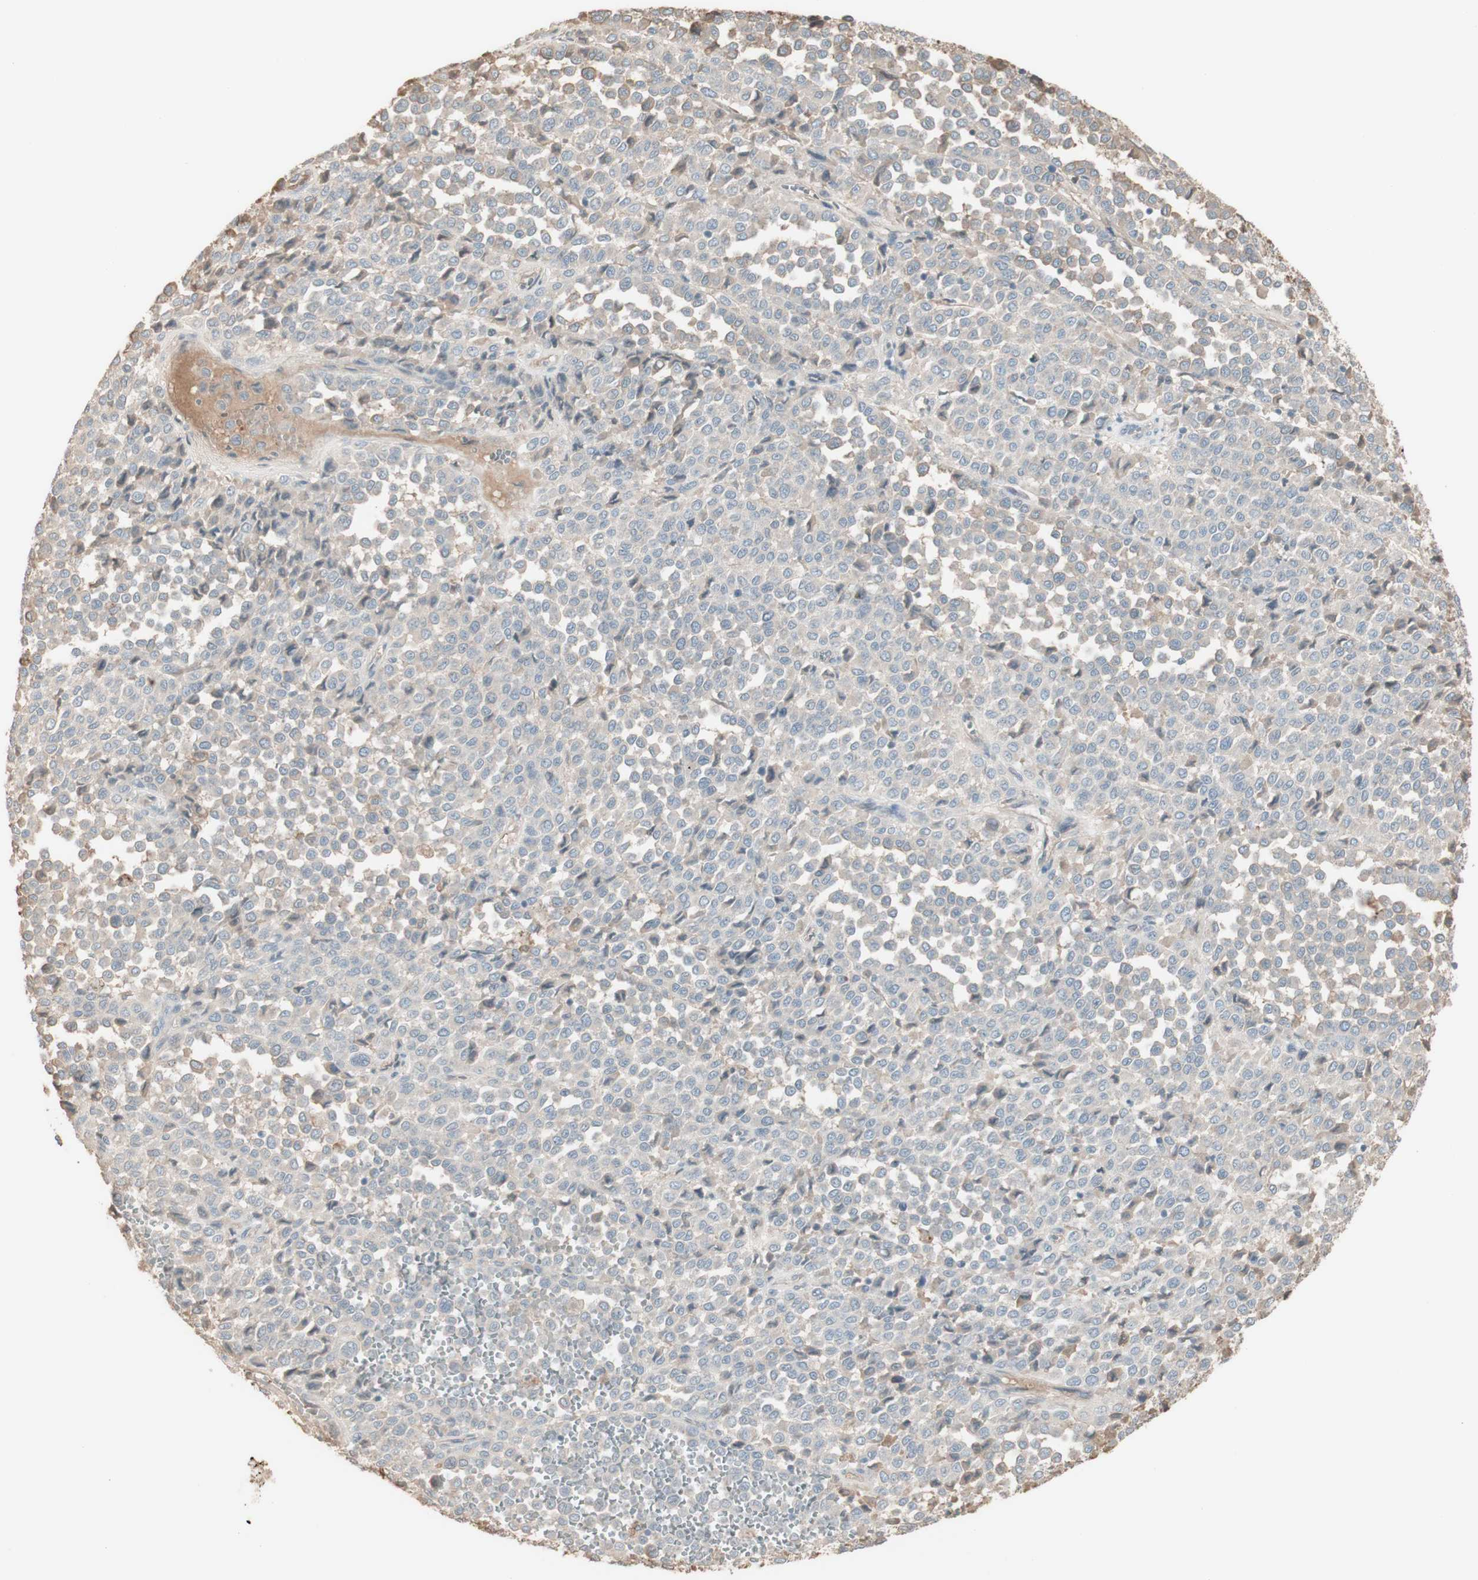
{"staining": {"intensity": "negative", "quantity": "none", "location": "none"}, "tissue": "melanoma", "cell_type": "Tumor cells", "image_type": "cancer", "snomed": [{"axis": "morphology", "description": "Malignant melanoma, Metastatic site"}, {"axis": "topography", "description": "Pancreas"}], "caption": "This is a image of IHC staining of malignant melanoma (metastatic site), which shows no expression in tumor cells.", "gene": "IFNG", "patient": {"sex": "female", "age": 30}}